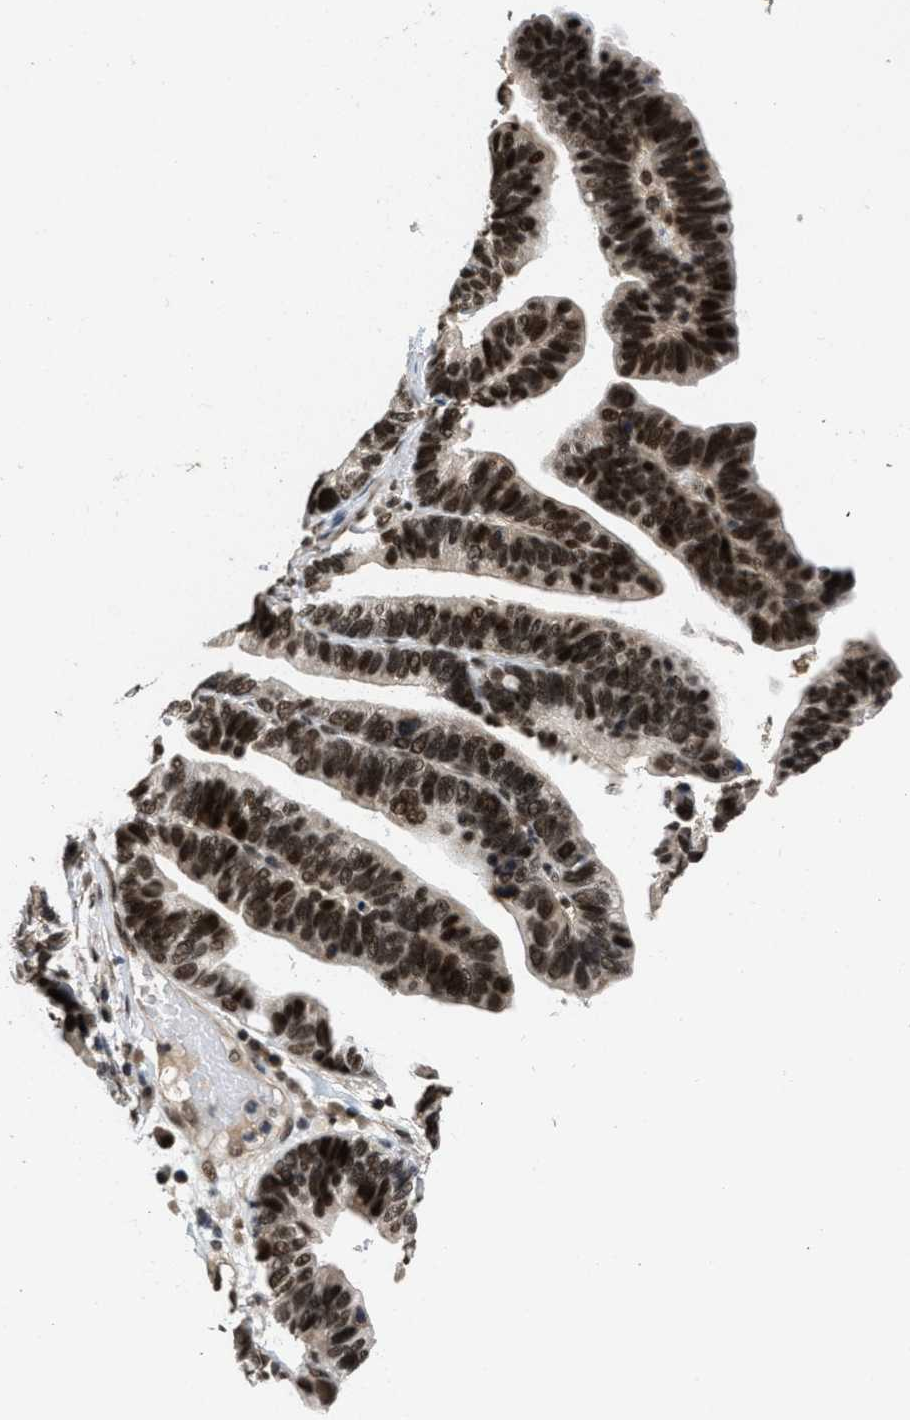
{"staining": {"intensity": "strong", "quantity": ">75%", "location": "nuclear"}, "tissue": "ovarian cancer", "cell_type": "Tumor cells", "image_type": "cancer", "snomed": [{"axis": "morphology", "description": "Cystadenocarcinoma, serous, NOS"}, {"axis": "topography", "description": "Ovary"}], "caption": "Immunohistochemistry (IHC) of human ovarian serous cystadenocarcinoma exhibits high levels of strong nuclear expression in approximately >75% of tumor cells.", "gene": "CUL4B", "patient": {"sex": "female", "age": 56}}